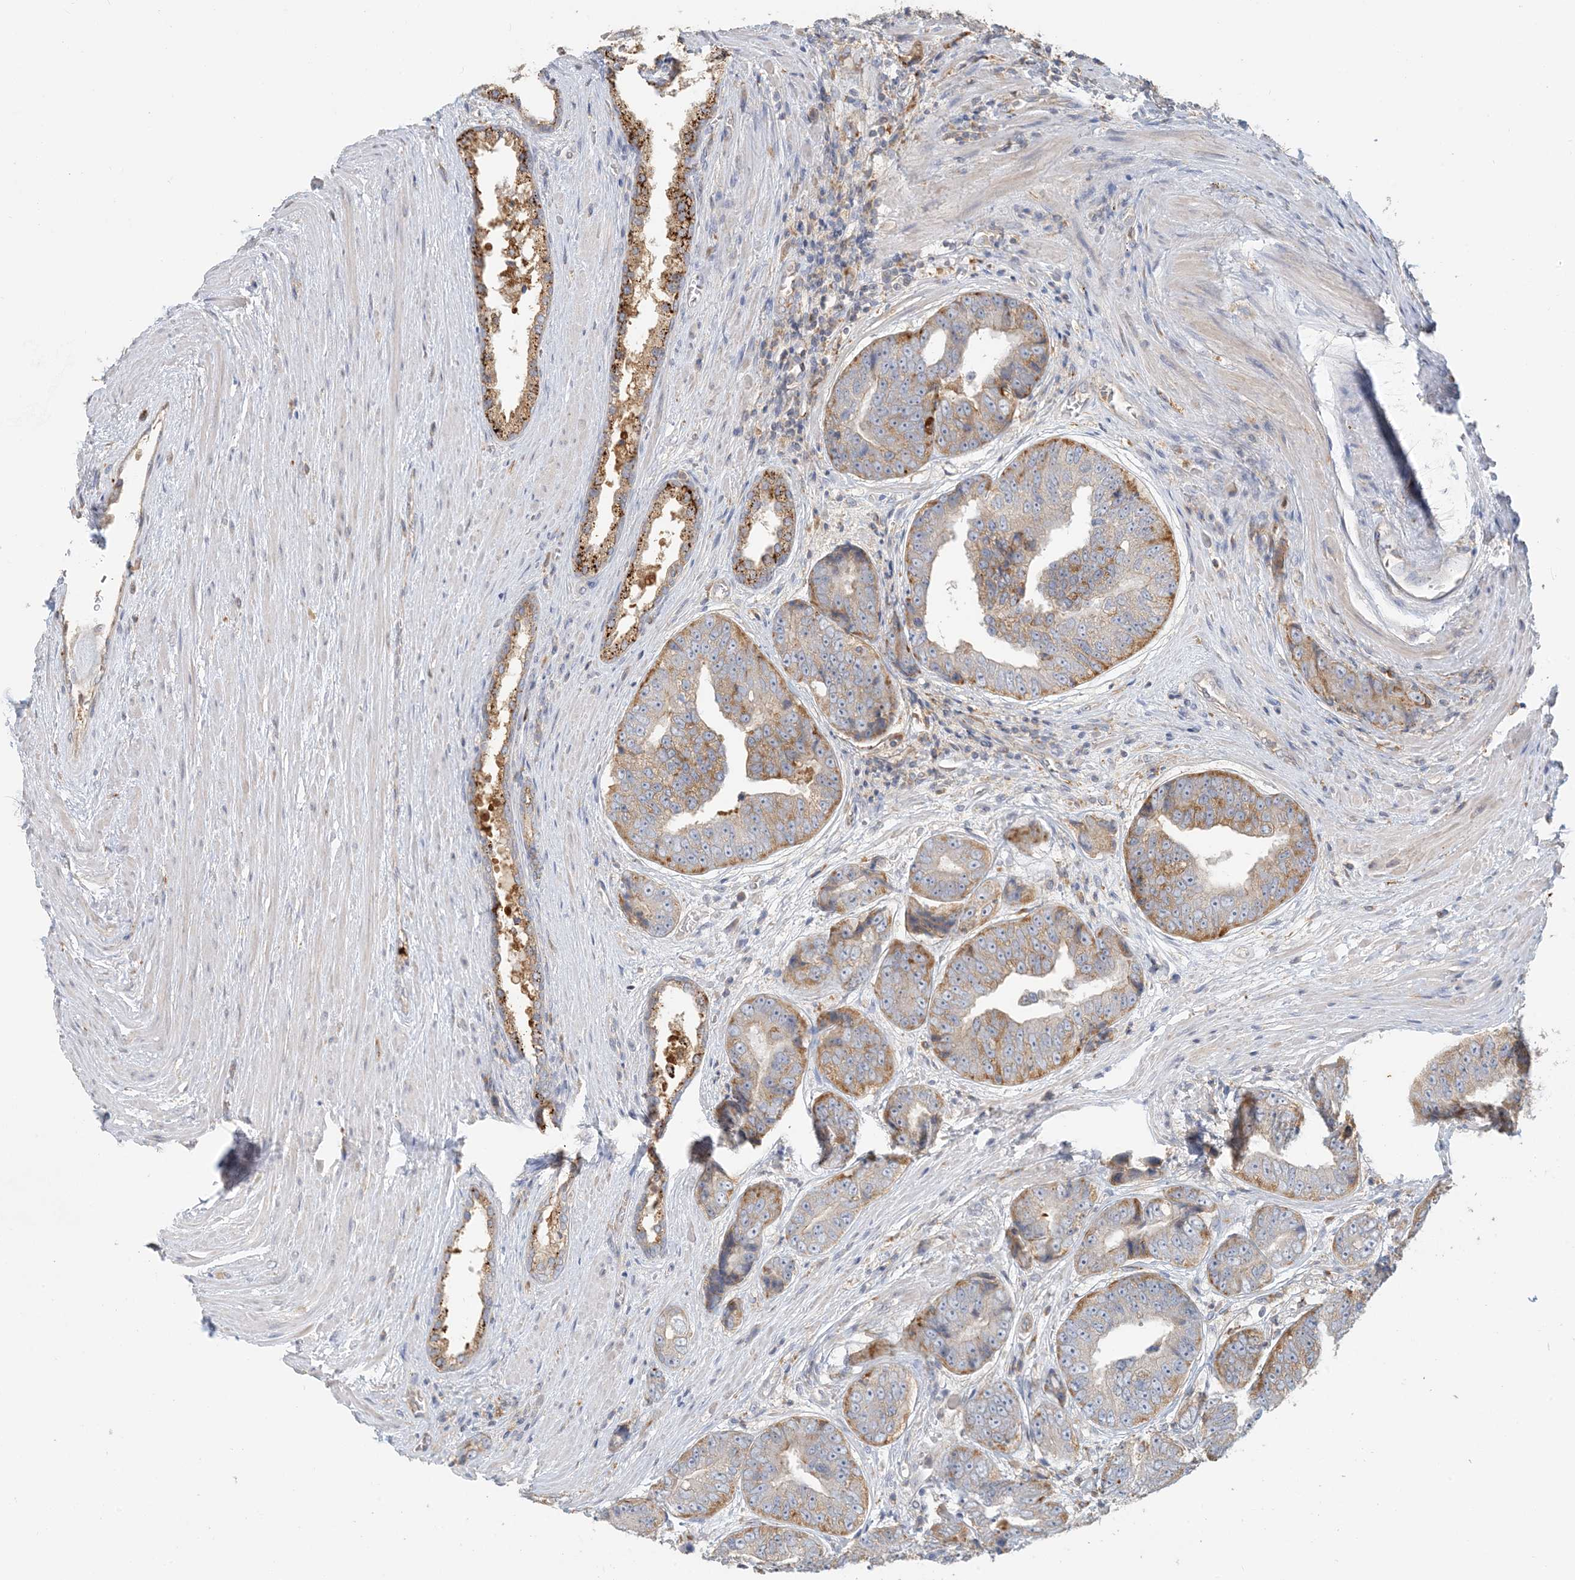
{"staining": {"intensity": "moderate", "quantity": ">75%", "location": "cytoplasmic/membranous"}, "tissue": "prostate cancer", "cell_type": "Tumor cells", "image_type": "cancer", "snomed": [{"axis": "morphology", "description": "Adenocarcinoma, High grade"}, {"axis": "topography", "description": "Prostate"}], "caption": "Human high-grade adenocarcinoma (prostate) stained with a protein marker exhibits moderate staining in tumor cells.", "gene": "SPPL2A", "patient": {"sex": "male", "age": 61}}